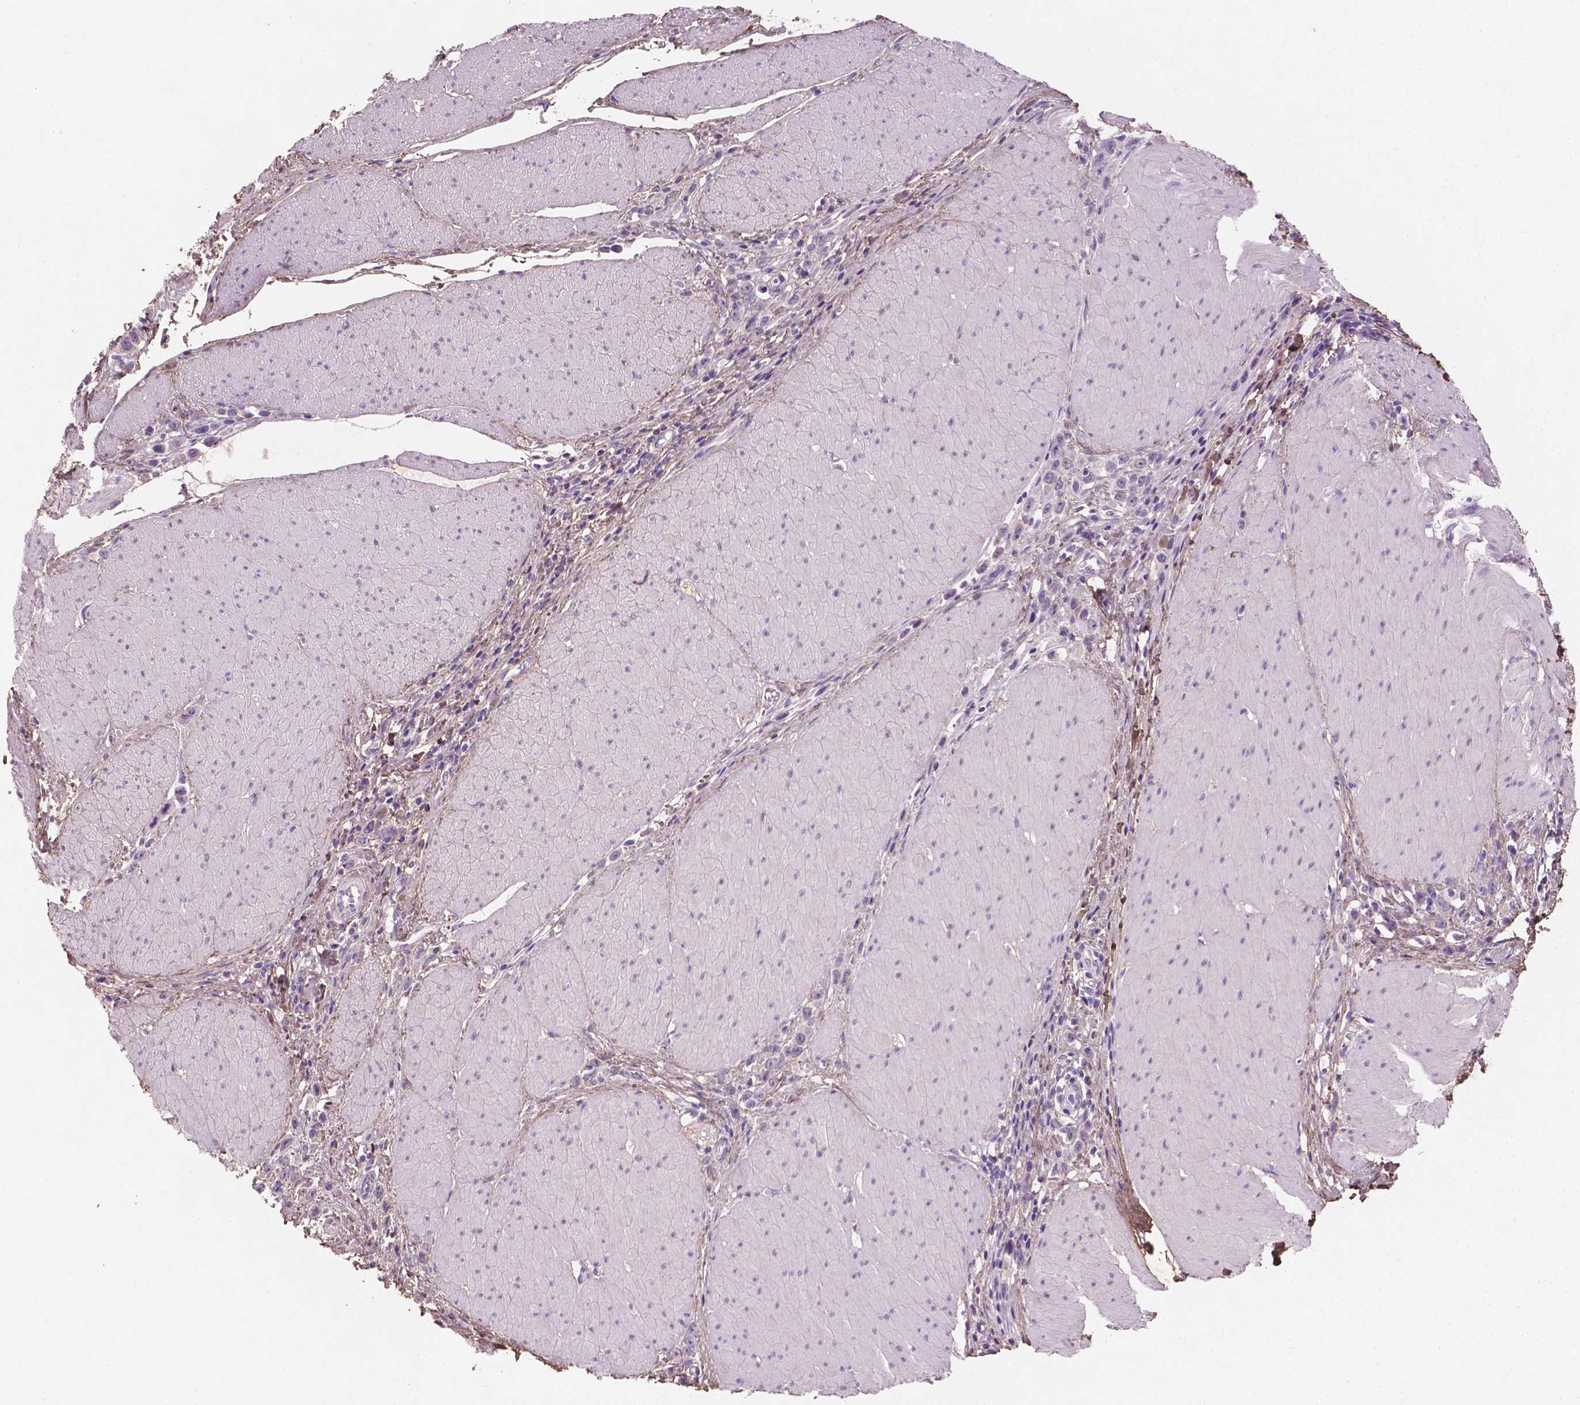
{"staining": {"intensity": "negative", "quantity": "none", "location": "none"}, "tissue": "stomach cancer", "cell_type": "Tumor cells", "image_type": "cancer", "snomed": [{"axis": "morphology", "description": "Adenocarcinoma, NOS"}, {"axis": "topography", "description": "Stomach"}], "caption": "IHC of stomach cancer displays no staining in tumor cells.", "gene": "DLG2", "patient": {"sex": "male", "age": 47}}